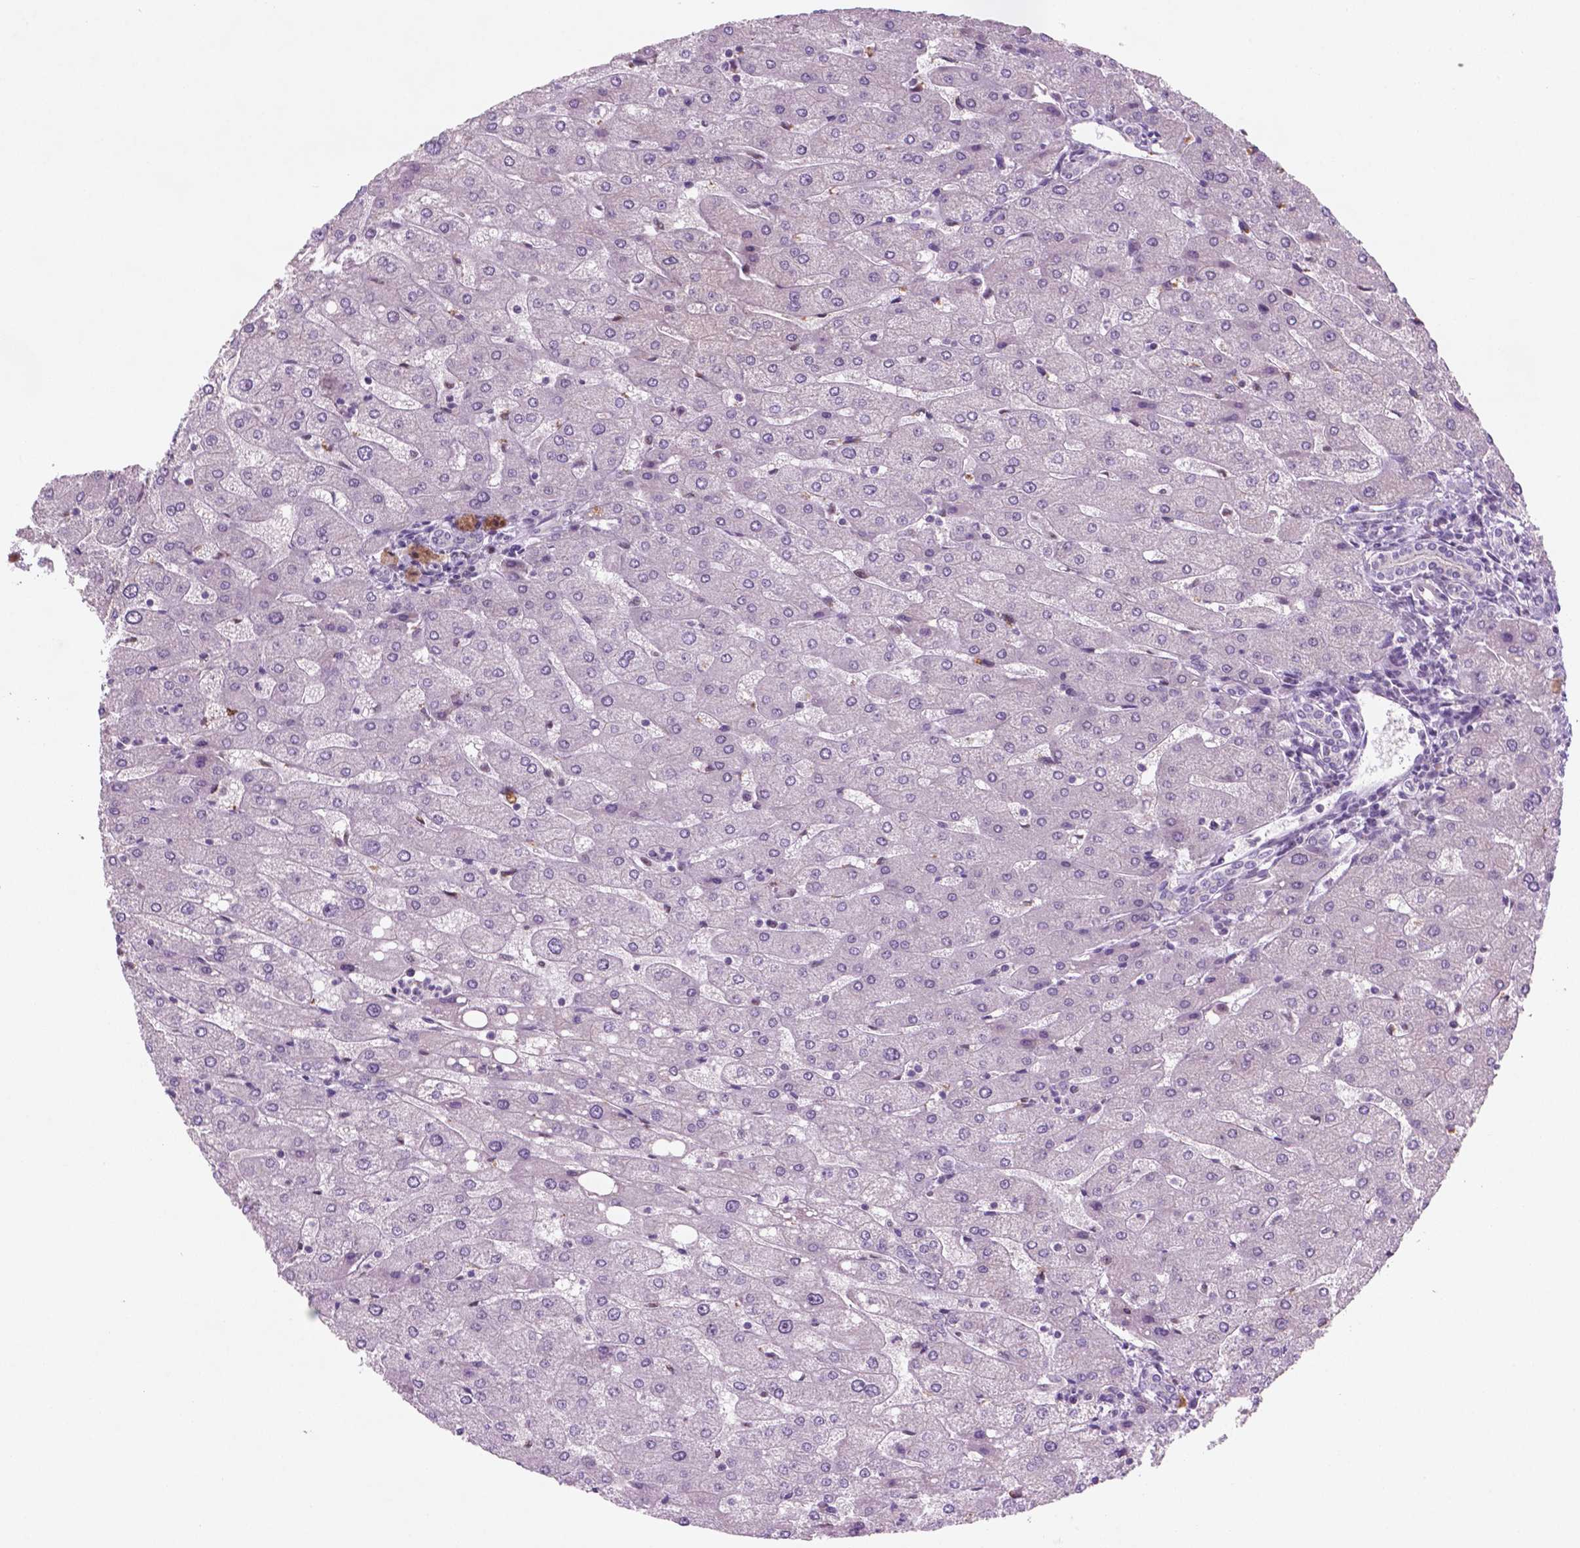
{"staining": {"intensity": "negative", "quantity": "none", "location": "none"}, "tissue": "liver", "cell_type": "Cholangiocytes", "image_type": "normal", "snomed": [{"axis": "morphology", "description": "Normal tissue, NOS"}, {"axis": "topography", "description": "Liver"}], "caption": "DAB (3,3'-diaminobenzidine) immunohistochemical staining of benign liver shows no significant positivity in cholangiocytes.", "gene": "CTR9", "patient": {"sex": "male", "age": 67}}